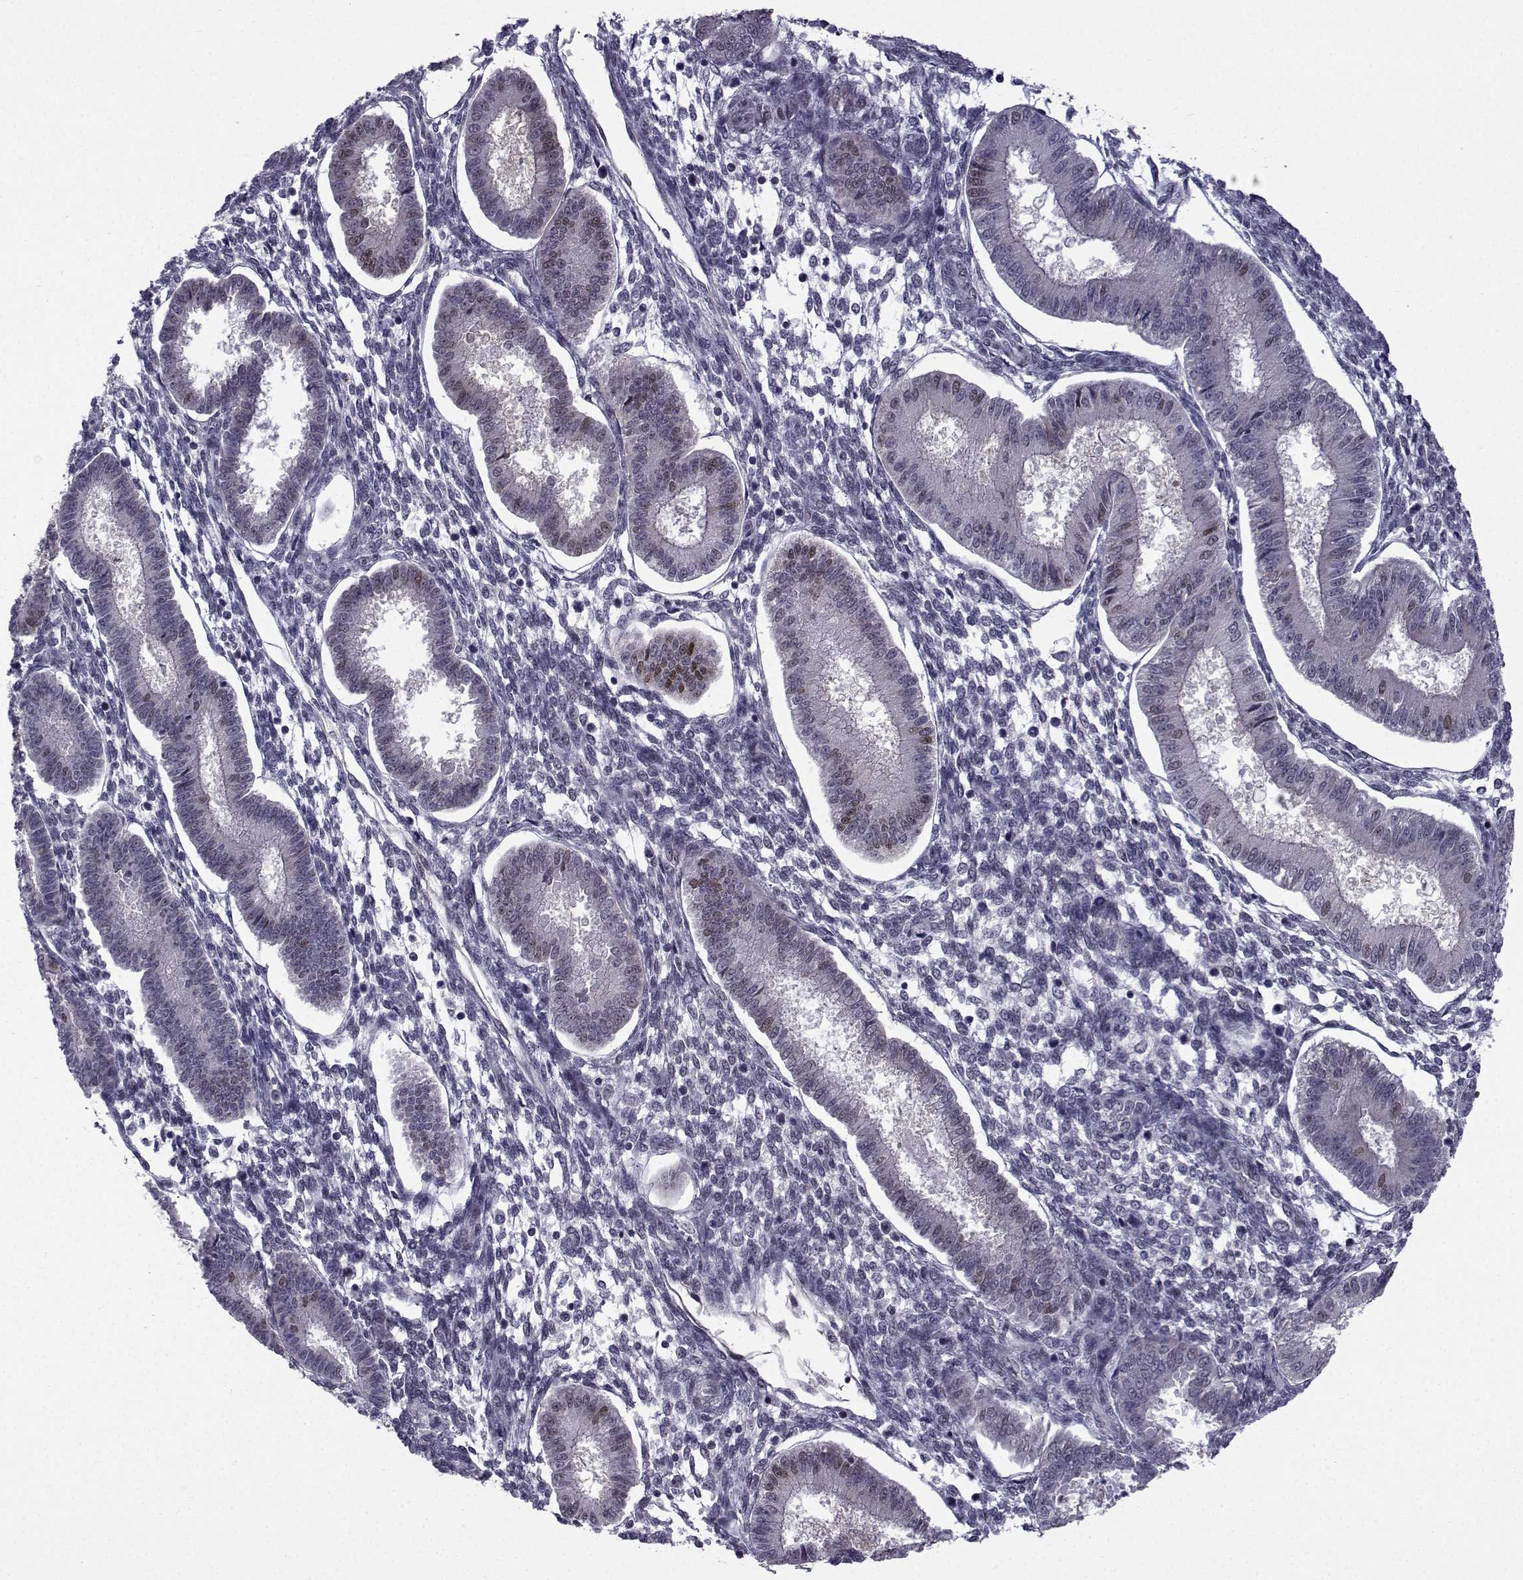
{"staining": {"intensity": "weak", "quantity": "<25%", "location": "nuclear"}, "tissue": "endometrium", "cell_type": "Cells in endometrial stroma", "image_type": "normal", "snomed": [{"axis": "morphology", "description": "Normal tissue, NOS"}, {"axis": "topography", "description": "Endometrium"}], "caption": "This is an immunohistochemistry (IHC) histopathology image of normal human endometrium. There is no staining in cells in endometrial stroma.", "gene": "RBM24", "patient": {"sex": "female", "age": 43}}